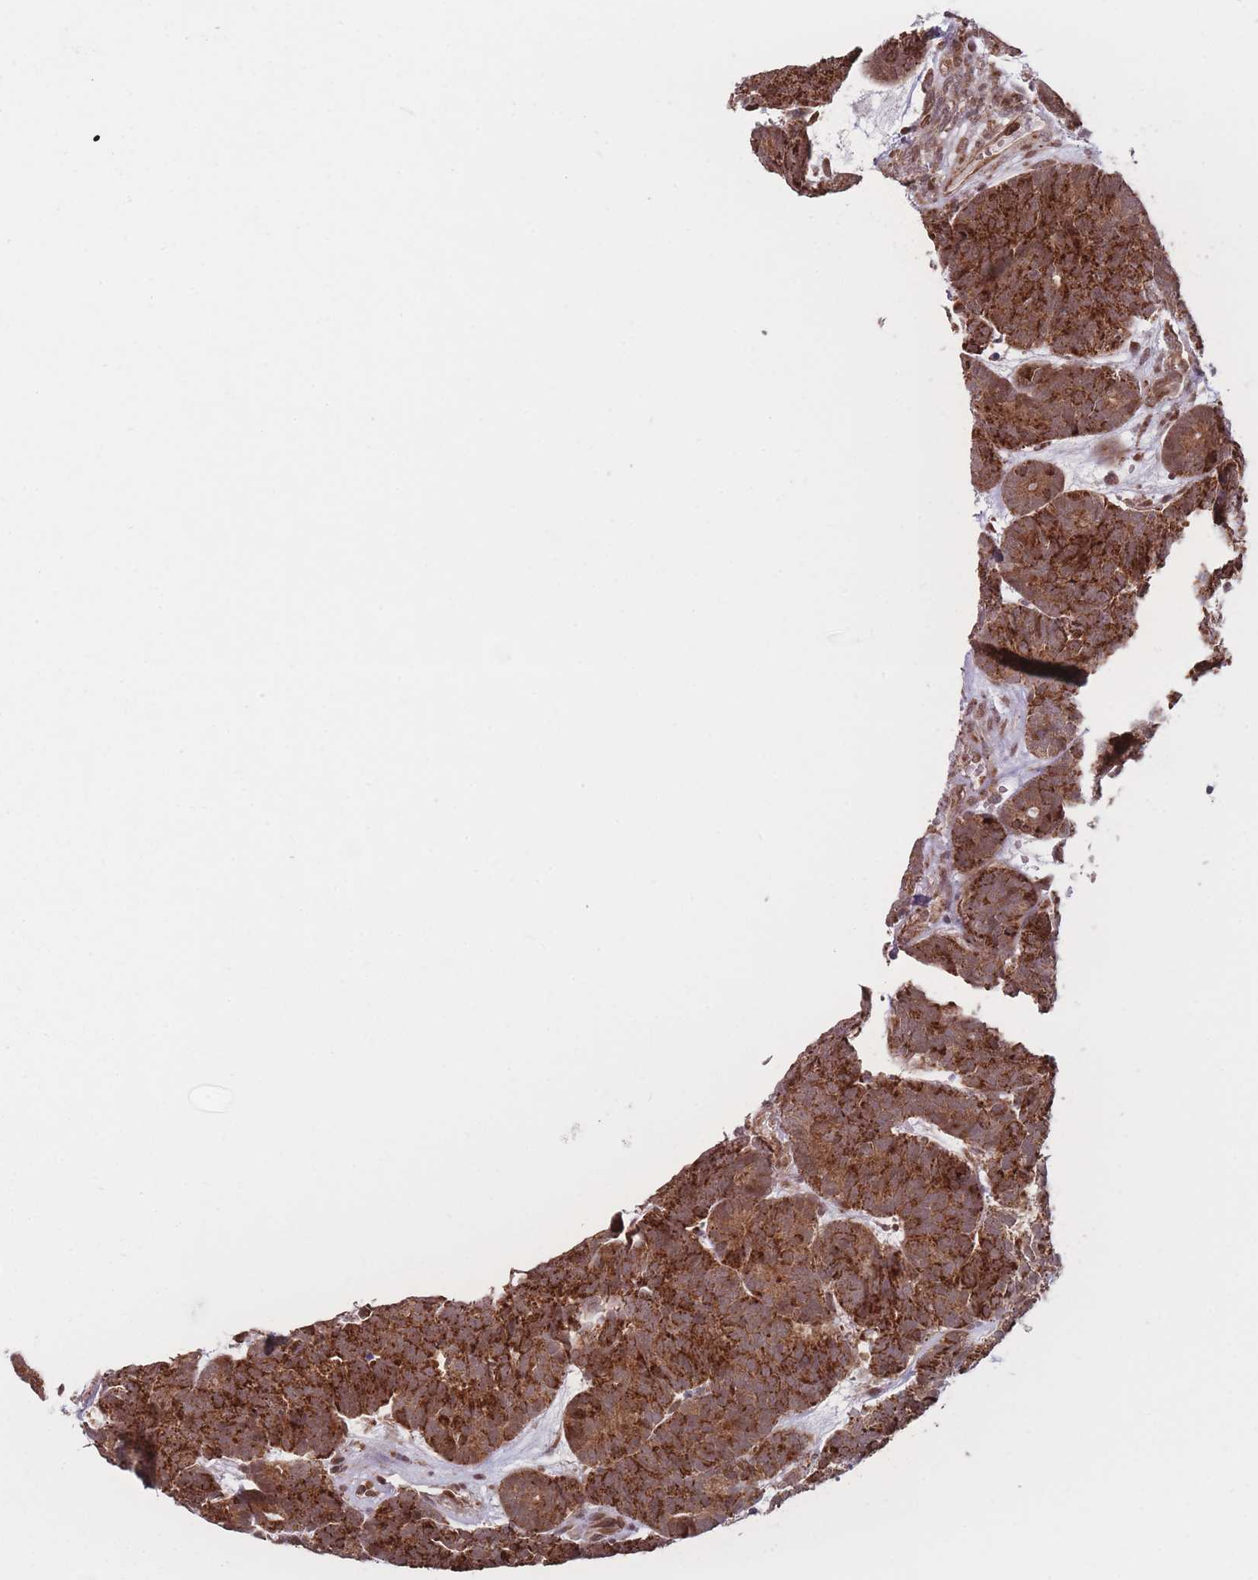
{"staining": {"intensity": "strong", "quantity": ">75%", "location": "cytoplasmic/membranous"}, "tissue": "head and neck cancer", "cell_type": "Tumor cells", "image_type": "cancer", "snomed": [{"axis": "morphology", "description": "Adenocarcinoma, NOS"}, {"axis": "topography", "description": "Head-Neck"}], "caption": "The micrograph displays staining of head and neck adenocarcinoma, revealing strong cytoplasmic/membranous protein positivity (brown color) within tumor cells. Immunohistochemistry stains the protein in brown and the nuclei are stained blue.", "gene": "RPS18", "patient": {"sex": "female", "age": 81}}